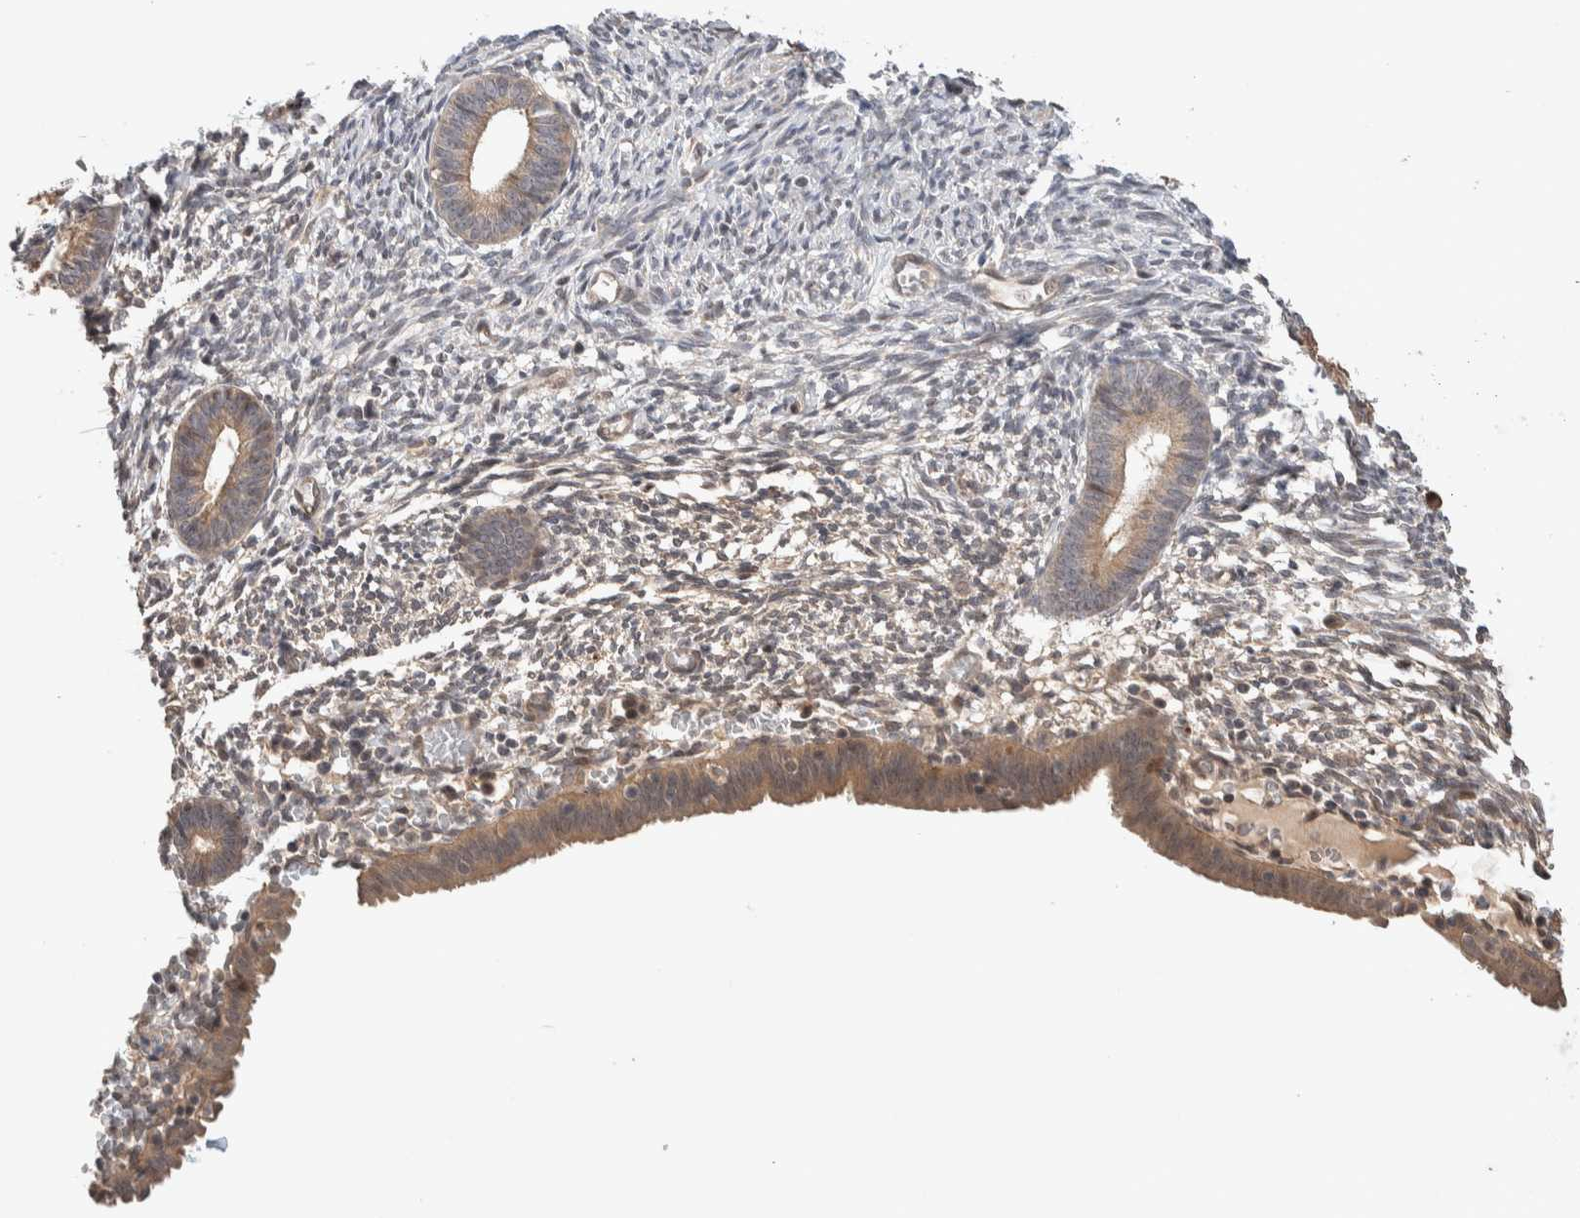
{"staining": {"intensity": "moderate", "quantity": "25%-75%", "location": "cytoplasmic/membranous,nuclear"}, "tissue": "endometrium", "cell_type": "Cells in endometrial stroma", "image_type": "normal", "snomed": [{"axis": "morphology", "description": "Normal tissue, NOS"}, {"axis": "morphology", "description": "Atrophy, NOS"}, {"axis": "topography", "description": "Uterus"}, {"axis": "topography", "description": "Endometrium"}], "caption": "Moderate cytoplasmic/membranous,nuclear positivity for a protein is appreciated in approximately 25%-75% of cells in endometrial stroma of normal endometrium using IHC.", "gene": "PRDM15", "patient": {"sex": "female", "age": 68}}